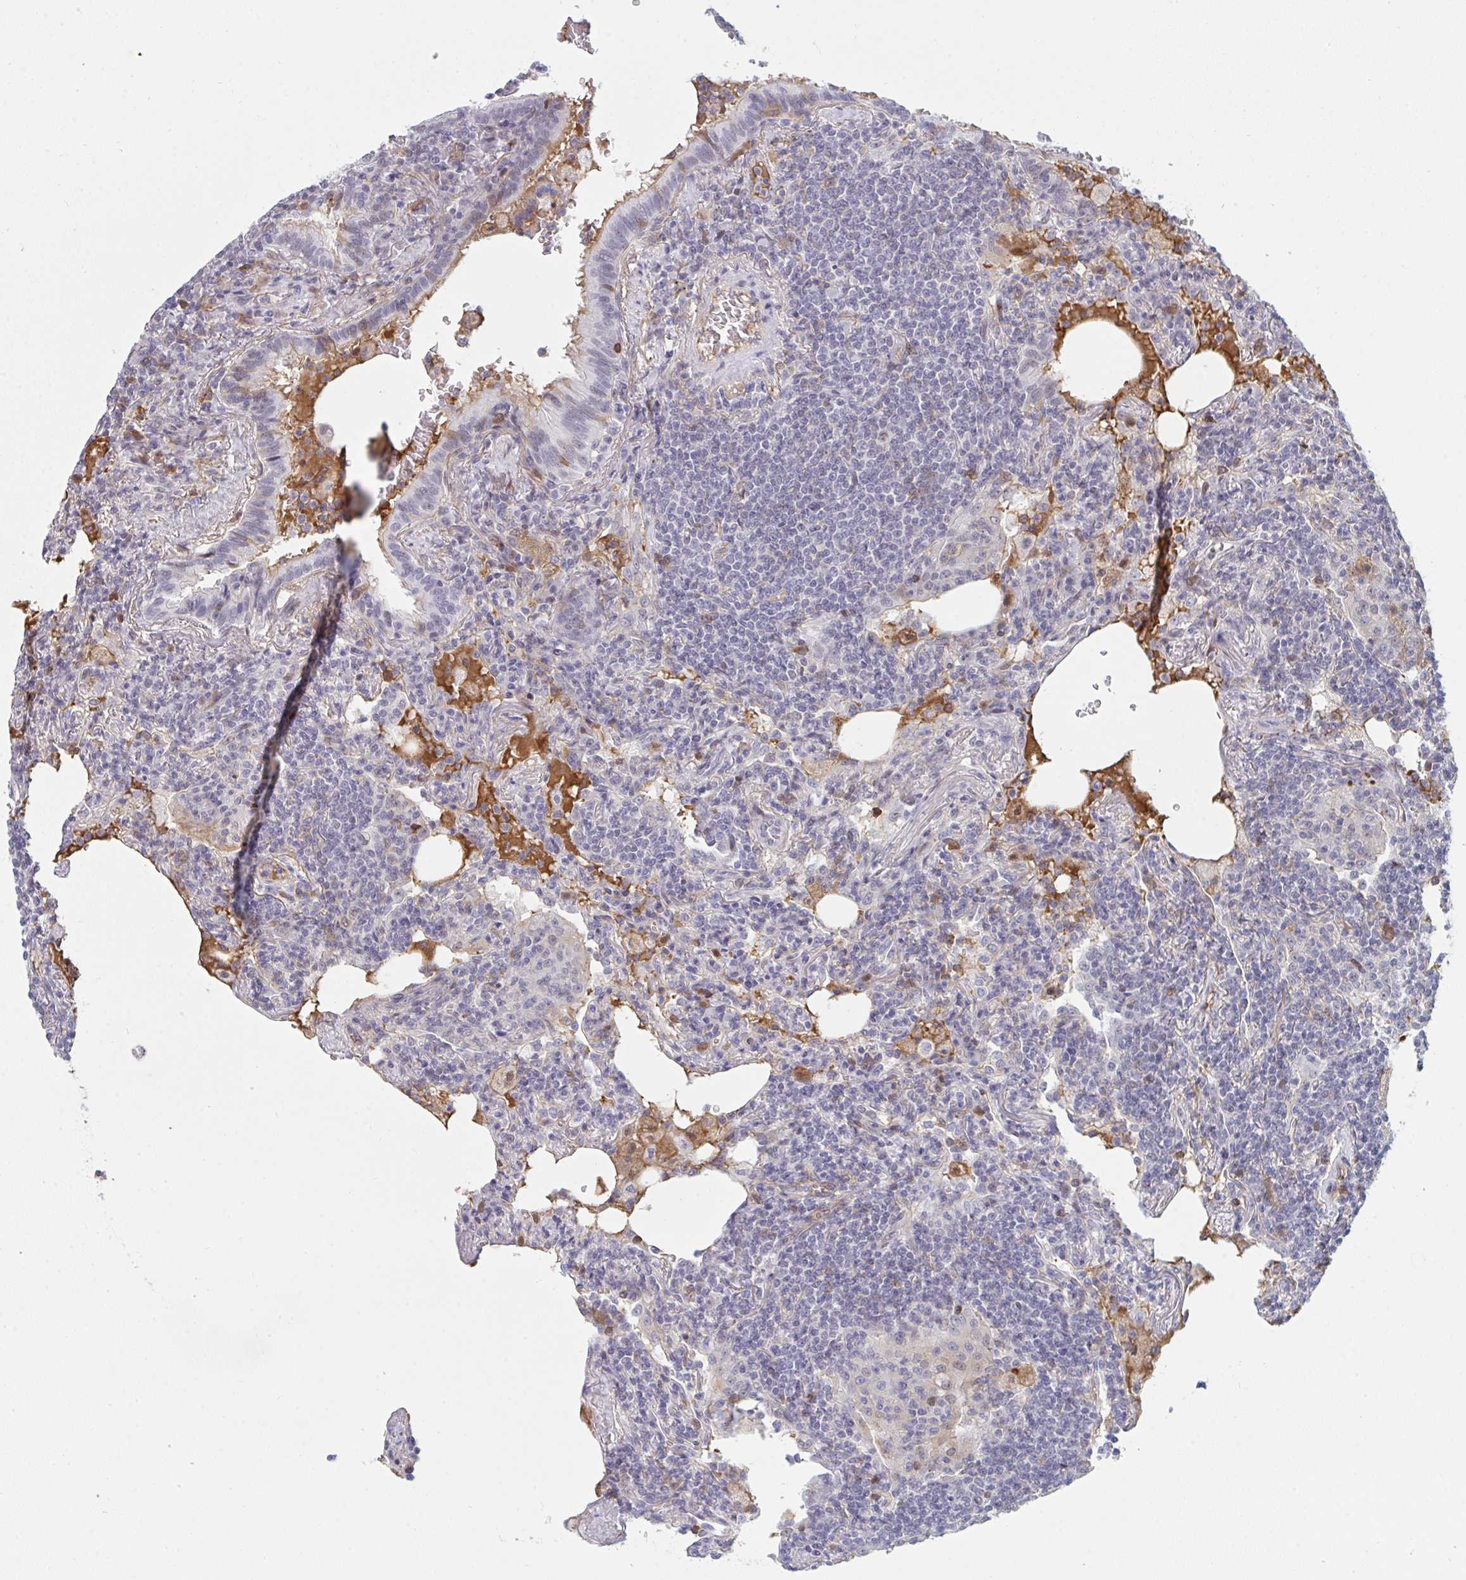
{"staining": {"intensity": "negative", "quantity": "none", "location": "none"}, "tissue": "lymphoma", "cell_type": "Tumor cells", "image_type": "cancer", "snomed": [{"axis": "morphology", "description": "Malignant lymphoma, non-Hodgkin's type, Low grade"}, {"axis": "topography", "description": "Lung"}], "caption": "The immunohistochemistry photomicrograph has no significant staining in tumor cells of low-grade malignant lymphoma, non-Hodgkin's type tissue.", "gene": "DSCAML1", "patient": {"sex": "female", "age": 71}}